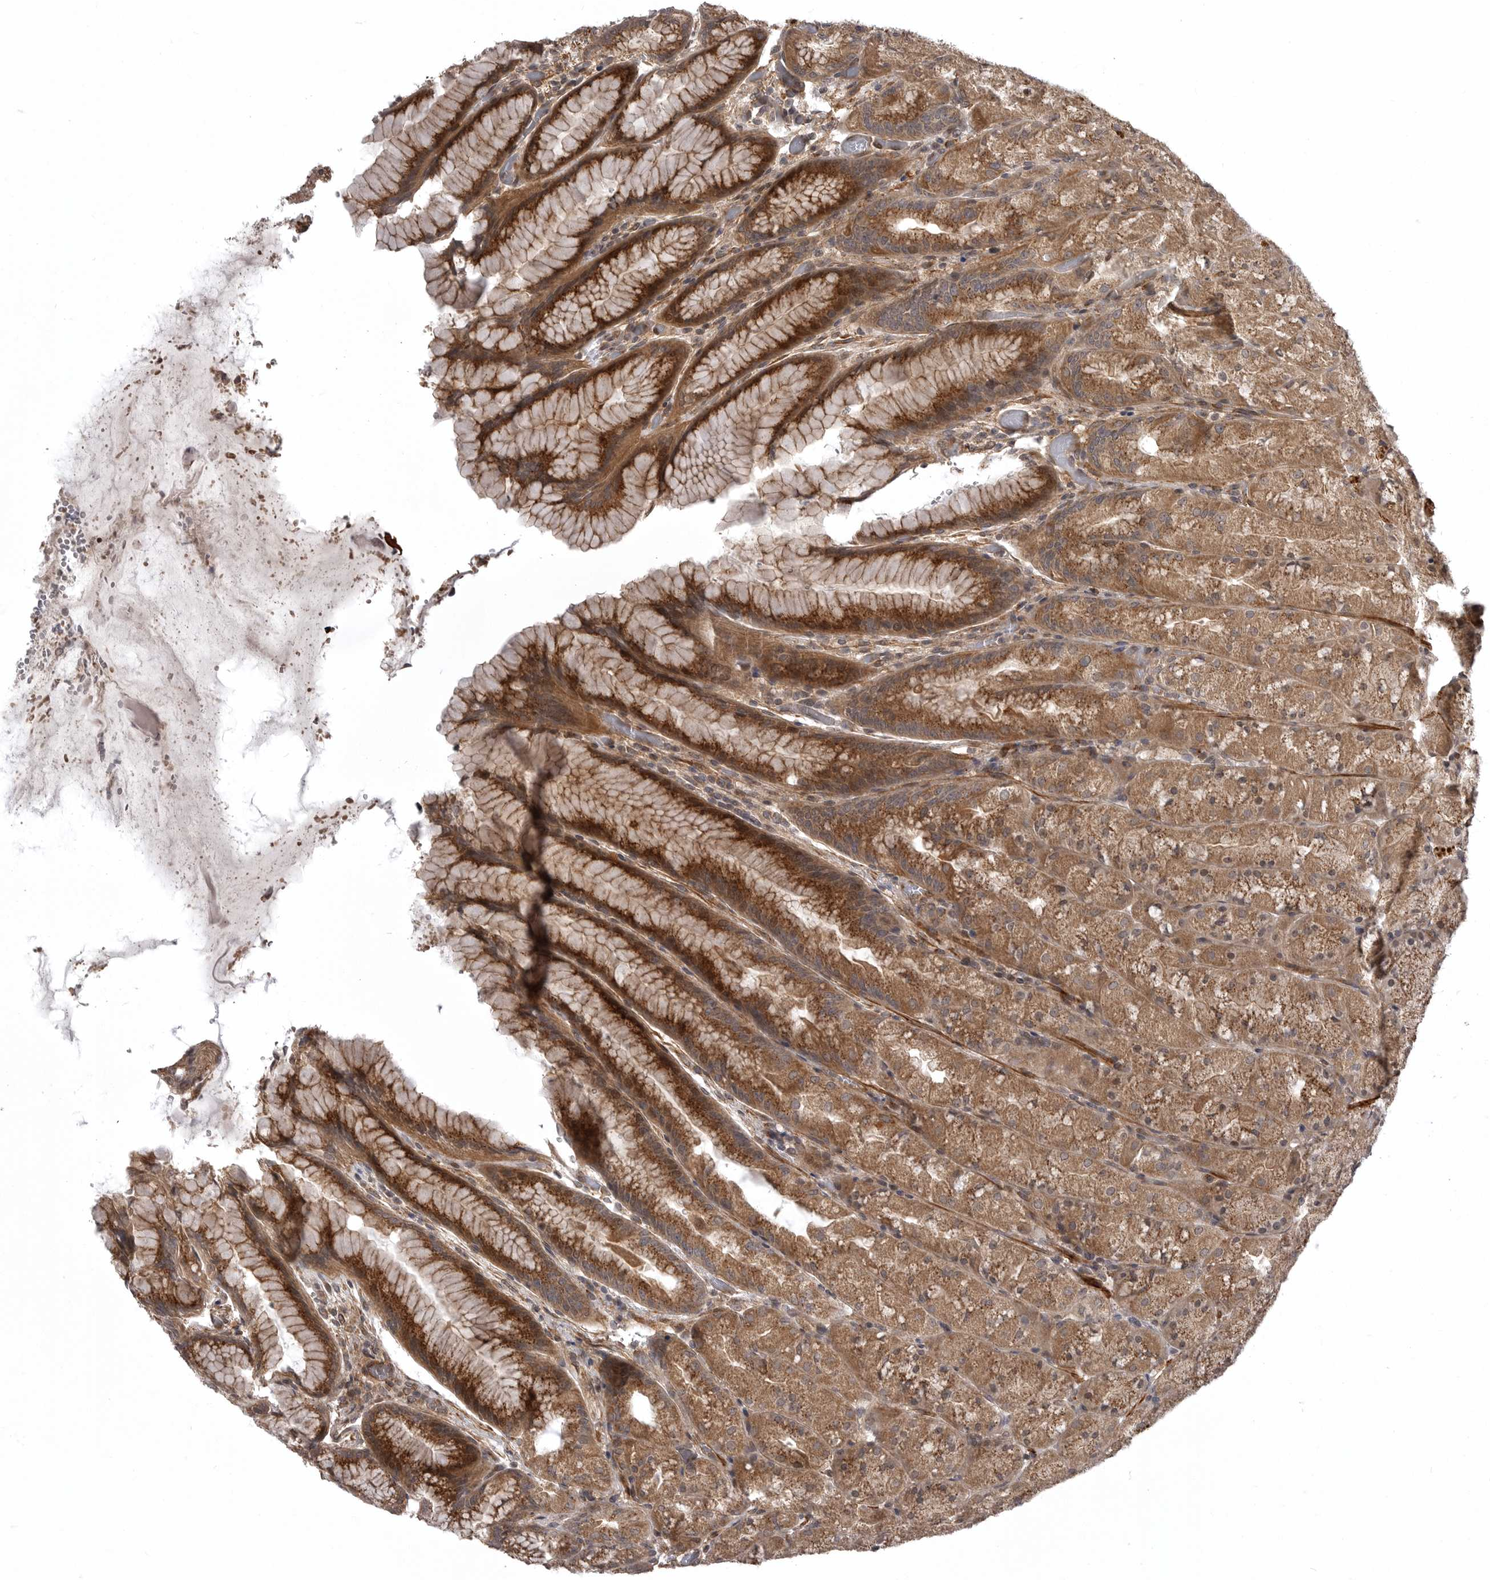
{"staining": {"intensity": "moderate", "quantity": ">75%", "location": "cytoplasmic/membranous,nuclear"}, "tissue": "stomach", "cell_type": "Glandular cells", "image_type": "normal", "snomed": [{"axis": "morphology", "description": "Normal tissue, NOS"}, {"axis": "topography", "description": "Stomach, upper"}, {"axis": "topography", "description": "Stomach"}], "caption": "Immunohistochemical staining of unremarkable human stomach shows >75% levels of moderate cytoplasmic/membranous,nuclear protein positivity in approximately >75% of glandular cells. The staining is performed using DAB (3,3'-diaminobenzidine) brown chromogen to label protein expression. The nuclei are counter-stained blue using hematoxylin.", "gene": "SNX16", "patient": {"sex": "male", "age": 48}}